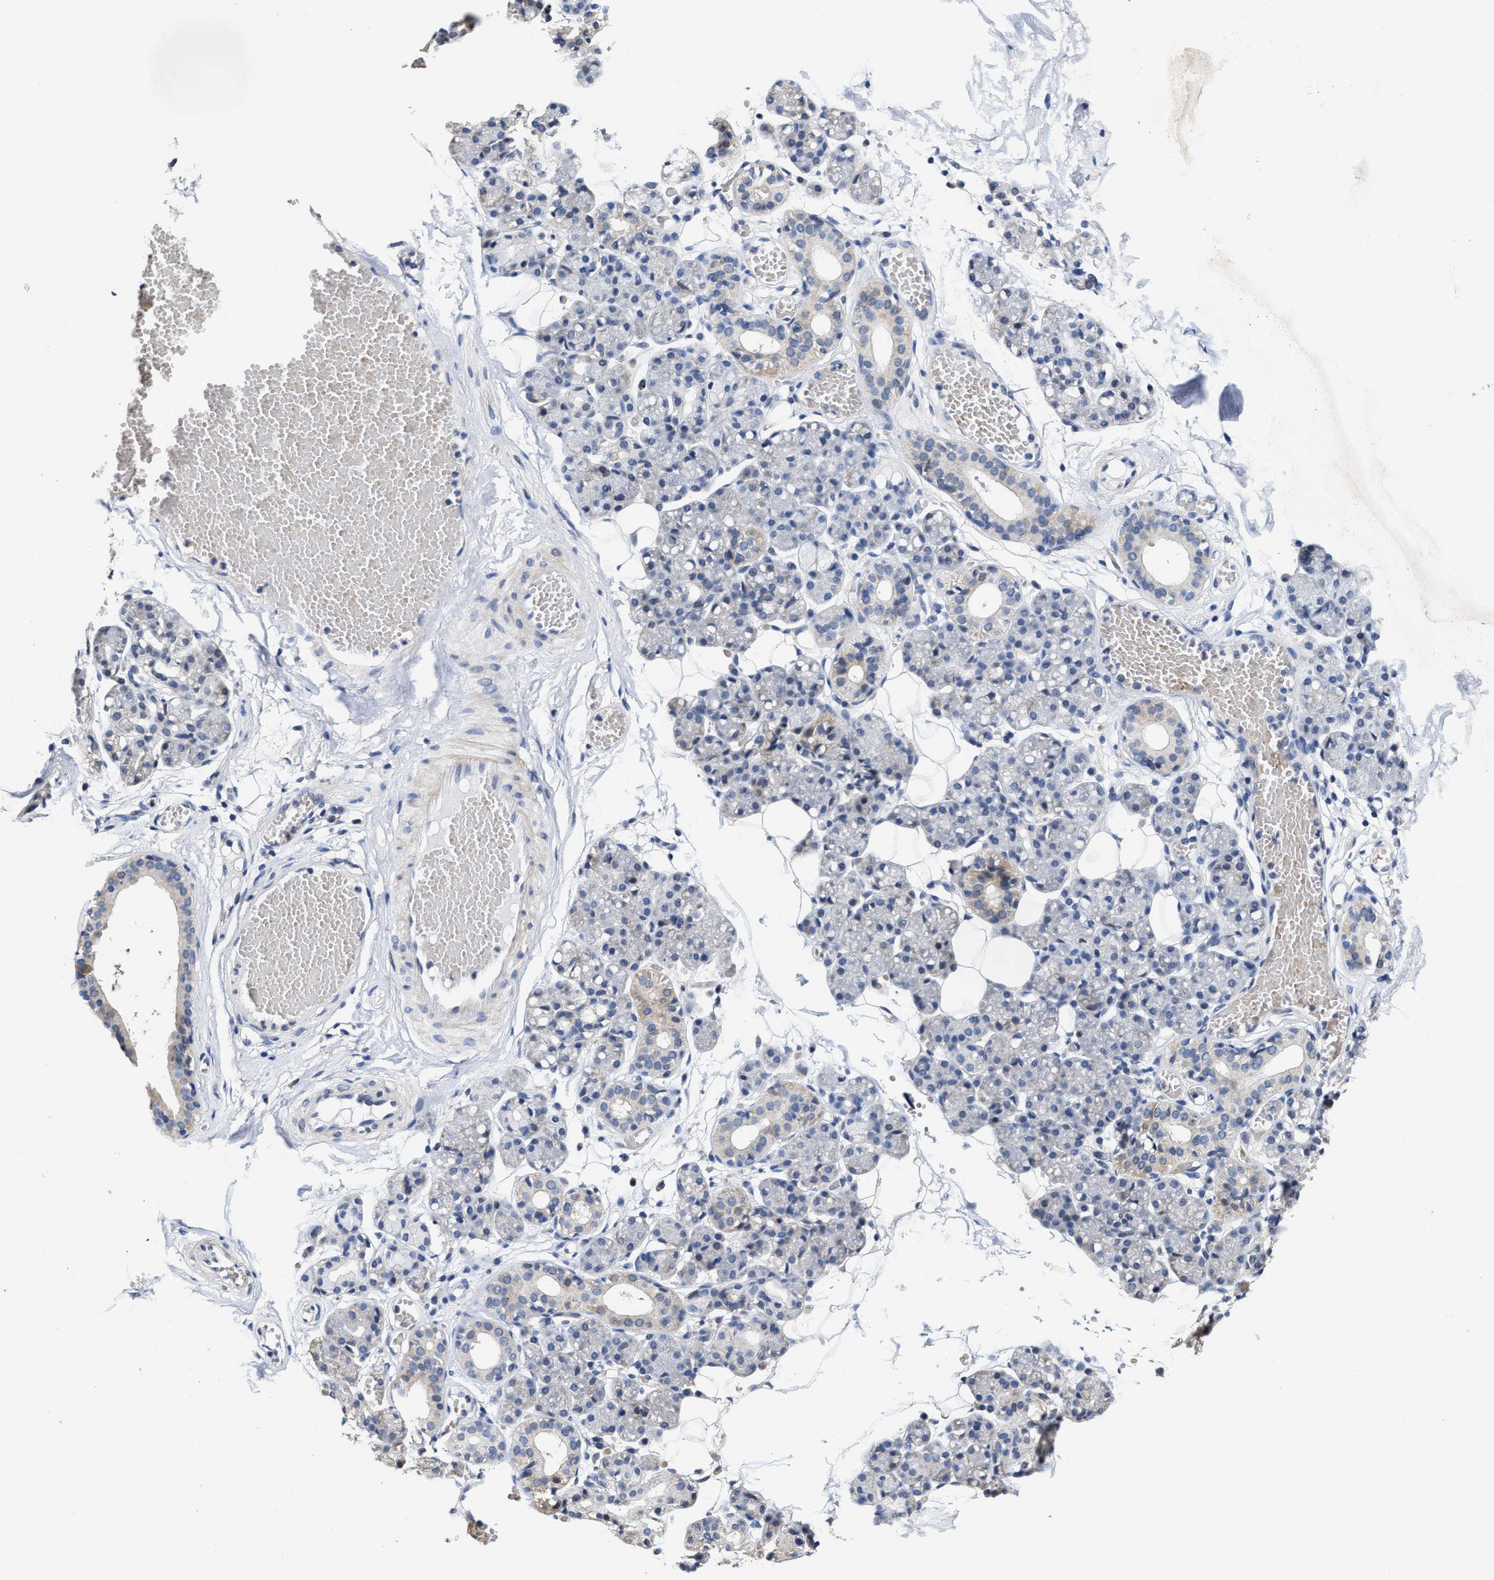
{"staining": {"intensity": "weak", "quantity": "<25%", "location": "cytoplasmic/membranous"}, "tissue": "salivary gland", "cell_type": "Glandular cells", "image_type": "normal", "snomed": [{"axis": "morphology", "description": "Normal tissue, NOS"}, {"axis": "topography", "description": "Salivary gland"}], "caption": "A high-resolution photomicrograph shows IHC staining of normal salivary gland, which displays no significant expression in glandular cells. The staining is performed using DAB brown chromogen with nuclei counter-stained in using hematoxylin.", "gene": "ZFAT", "patient": {"sex": "male", "age": 63}}